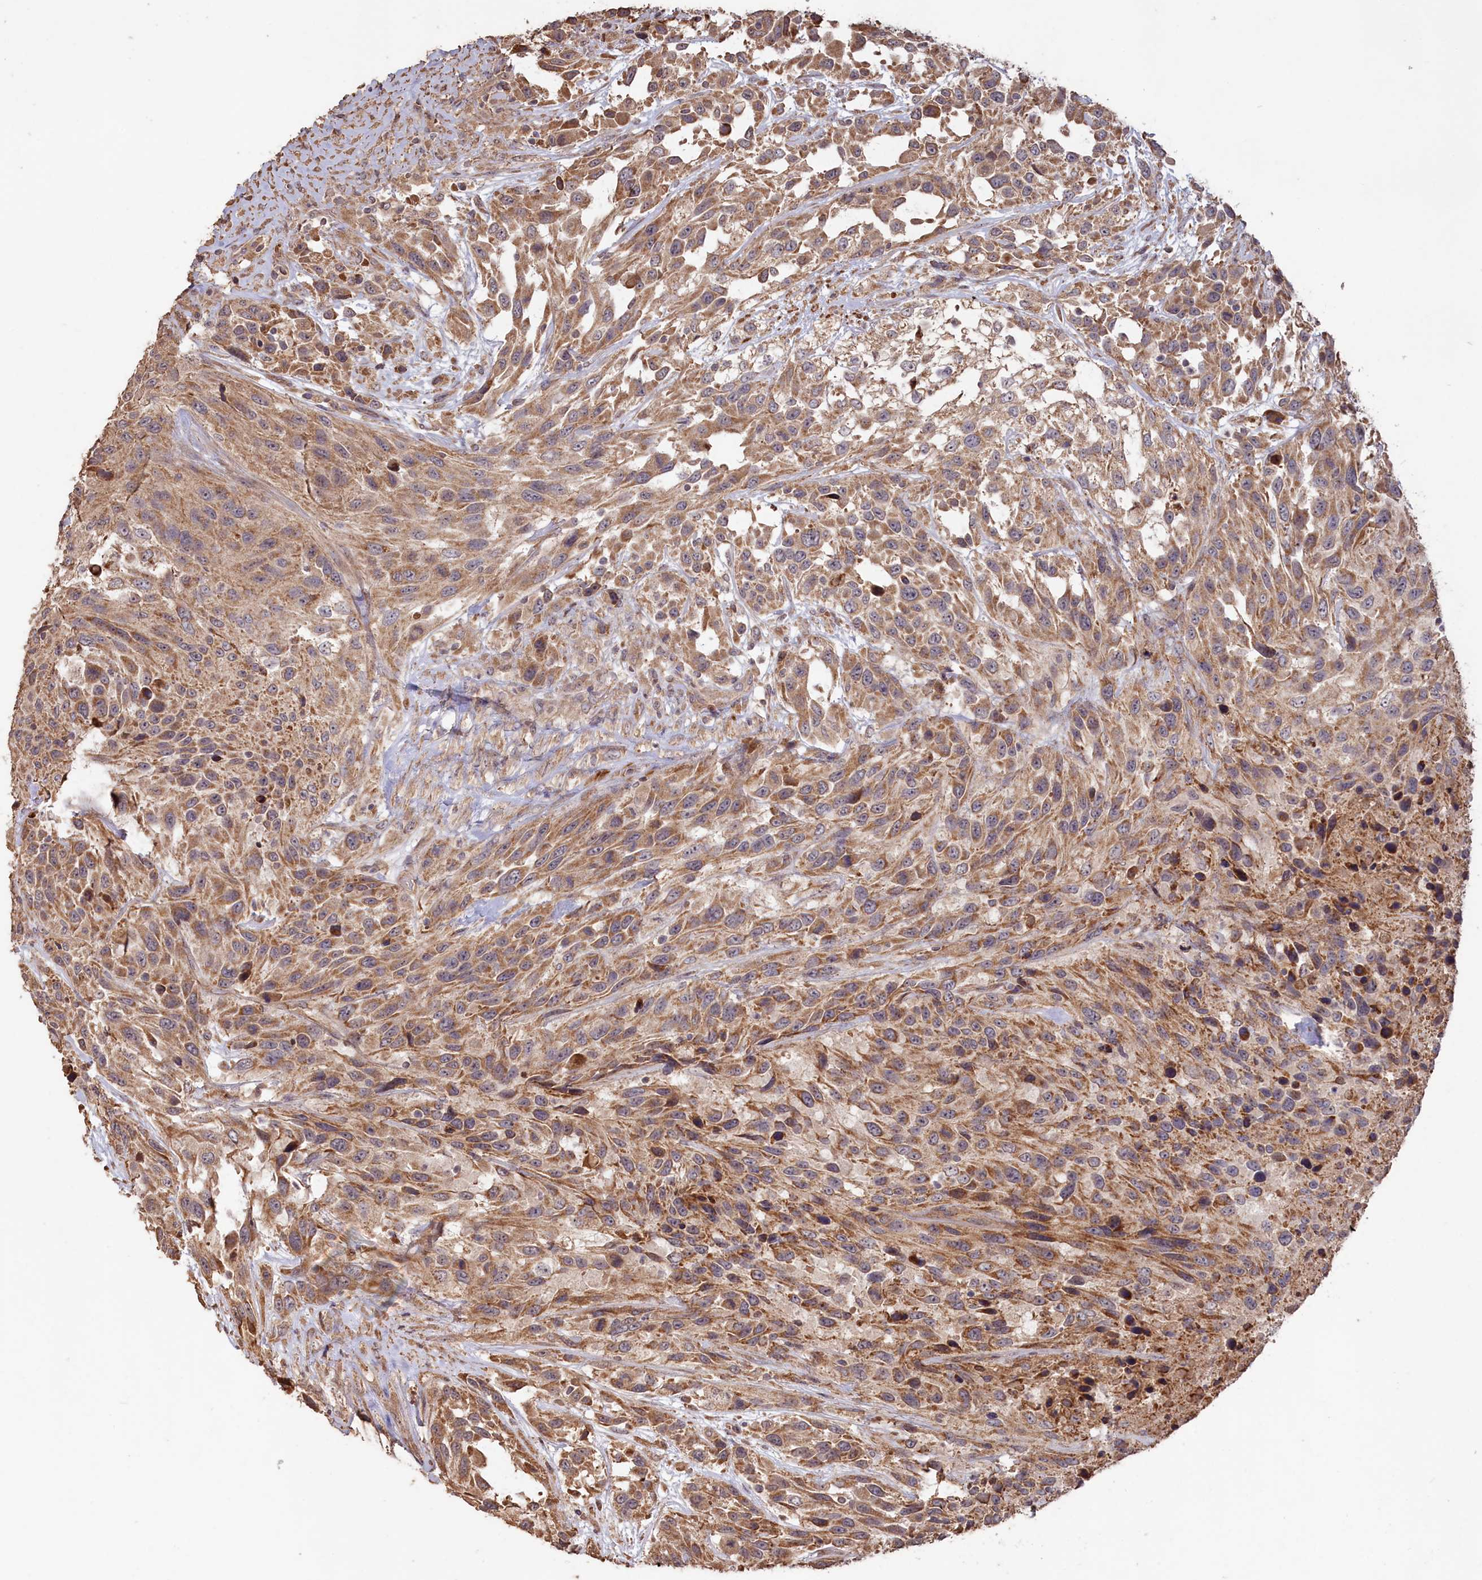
{"staining": {"intensity": "moderate", "quantity": ">75%", "location": "cytoplasmic/membranous"}, "tissue": "urothelial cancer", "cell_type": "Tumor cells", "image_type": "cancer", "snomed": [{"axis": "morphology", "description": "Urothelial carcinoma, High grade"}, {"axis": "topography", "description": "Urinary bladder"}], "caption": "Immunohistochemistry histopathology image of human urothelial cancer stained for a protein (brown), which exhibits medium levels of moderate cytoplasmic/membranous staining in approximately >75% of tumor cells.", "gene": "LAYN", "patient": {"sex": "female", "age": 70}}